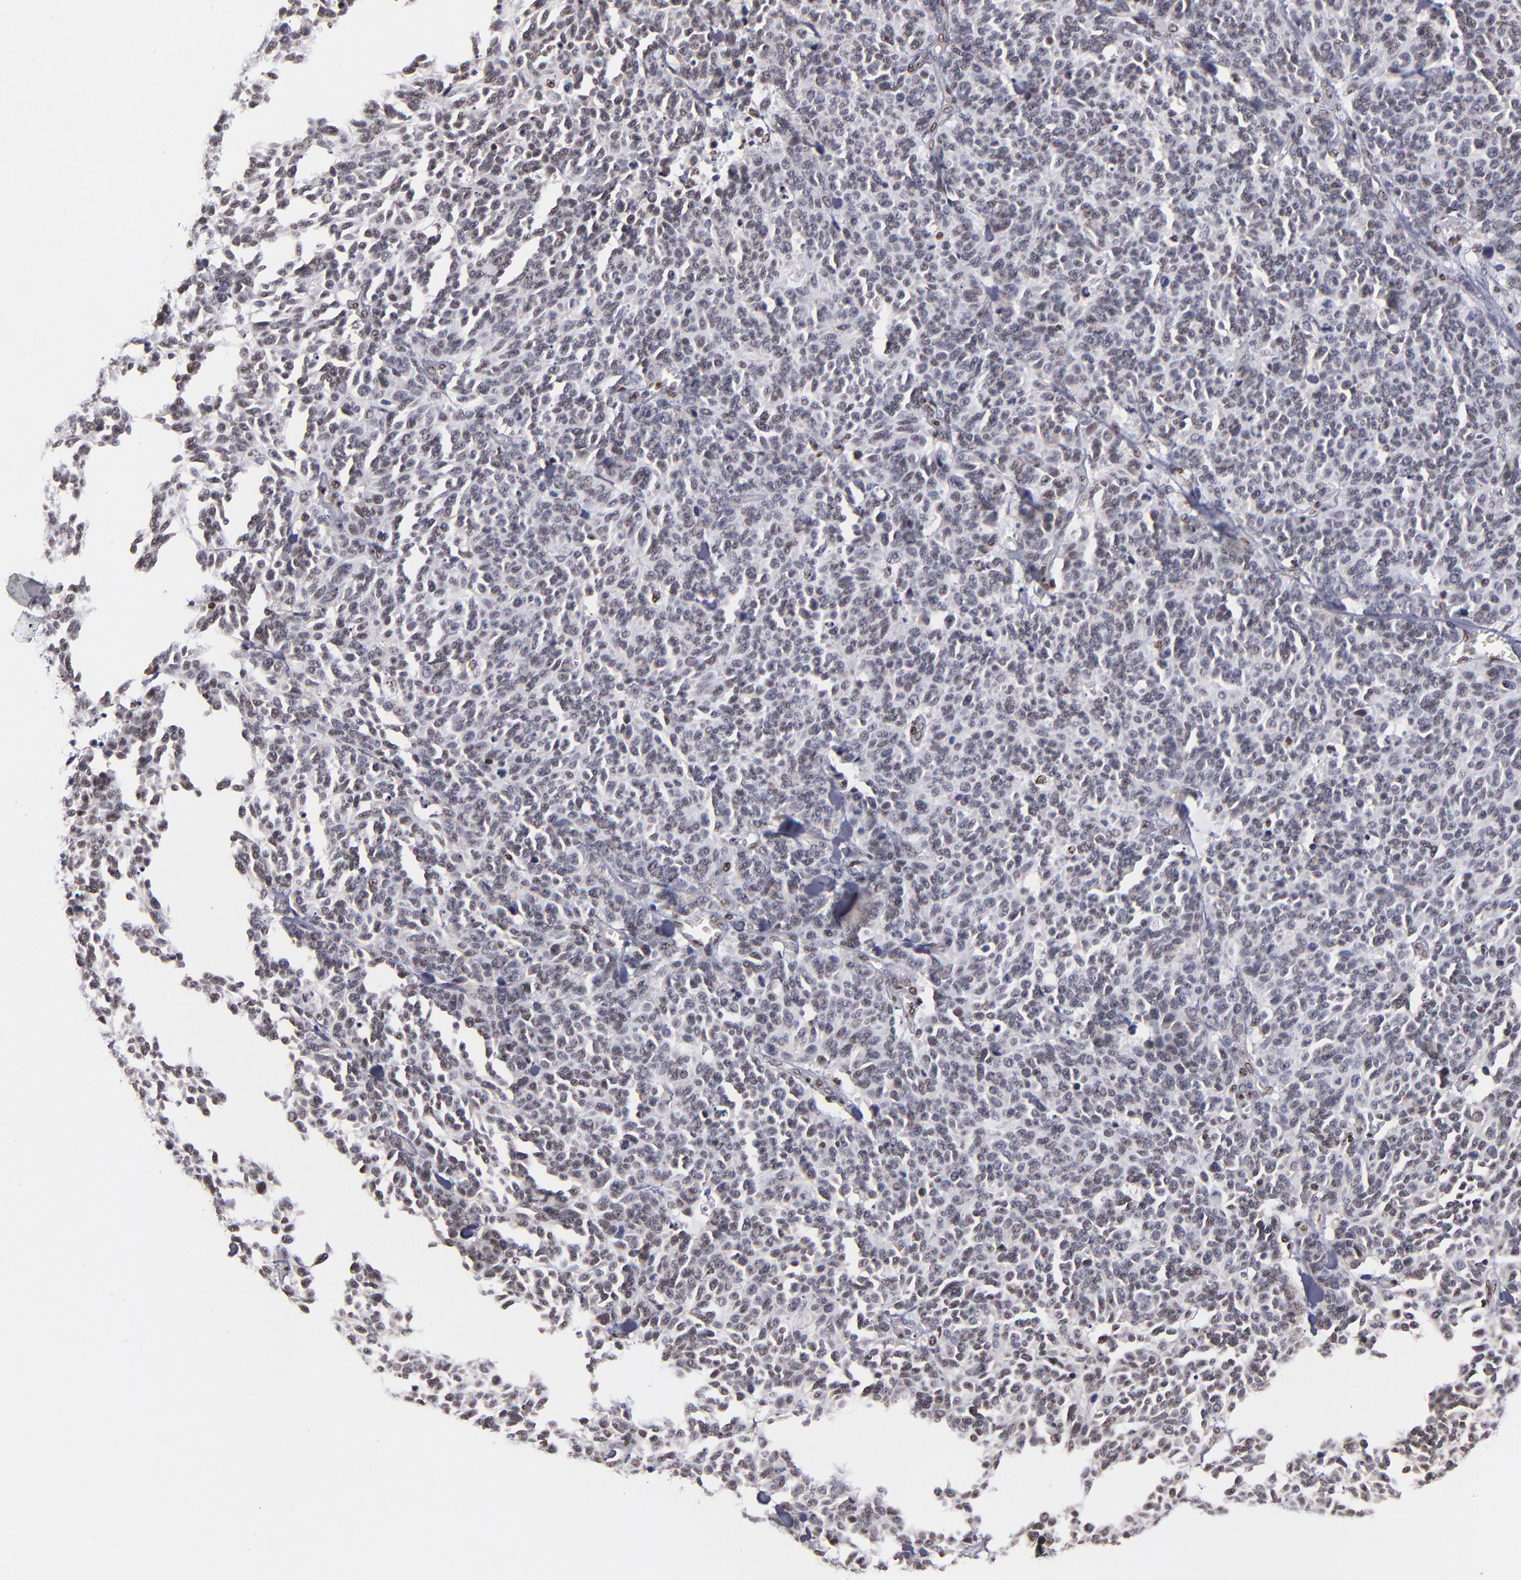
{"staining": {"intensity": "negative", "quantity": "none", "location": "none"}, "tissue": "lung cancer", "cell_type": "Tumor cells", "image_type": "cancer", "snomed": [{"axis": "morphology", "description": "Neoplasm, malignant, NOS"}, {"axis": "topography", "description": "Lung"}], "caption": "A high-resolution image shows immunohistochemistry (IHC) staining of lung malignant neoplasm, which exhibits no significant expression in tumor cells.", "gene": "KDM6A", "patient": {"sex": "female", "age": 58}}